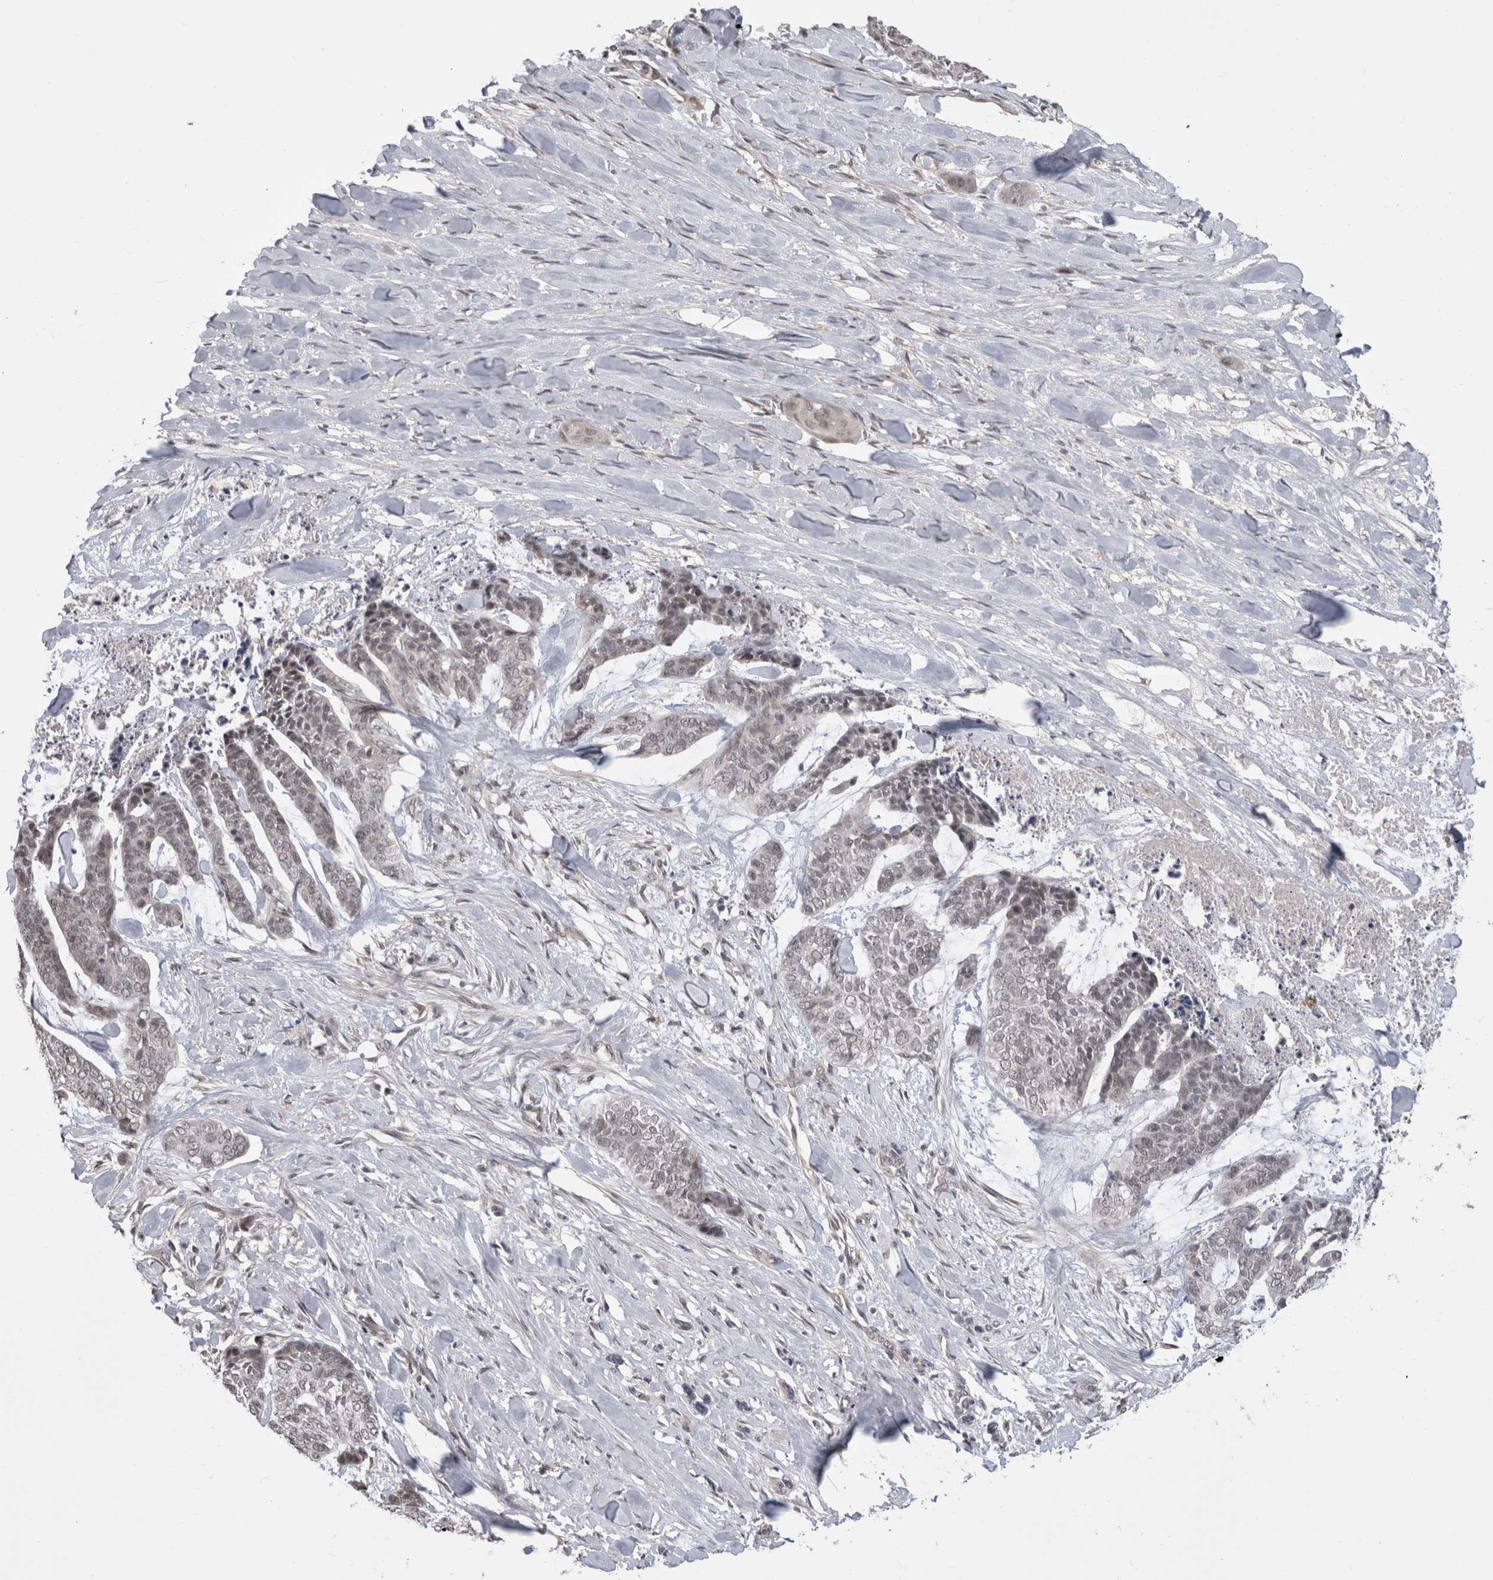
{"staining": {"intensity": "negative", "quantity": "none", "location": "none"}, "tissue": "skin cancer", "cell_type": "Tumor cells", "image_type": "cancer", "snomed": [{"axis": "morphology", "description": "Basal cell carcinoma"}, {"axis": "topography", "description": "Skin"}], "caption": "Tumor cells are negative for brown protein staining in basal cell carcinoma (skin).", "gene": "MTBP", "patient": {"sex": "female", "age": 64}}